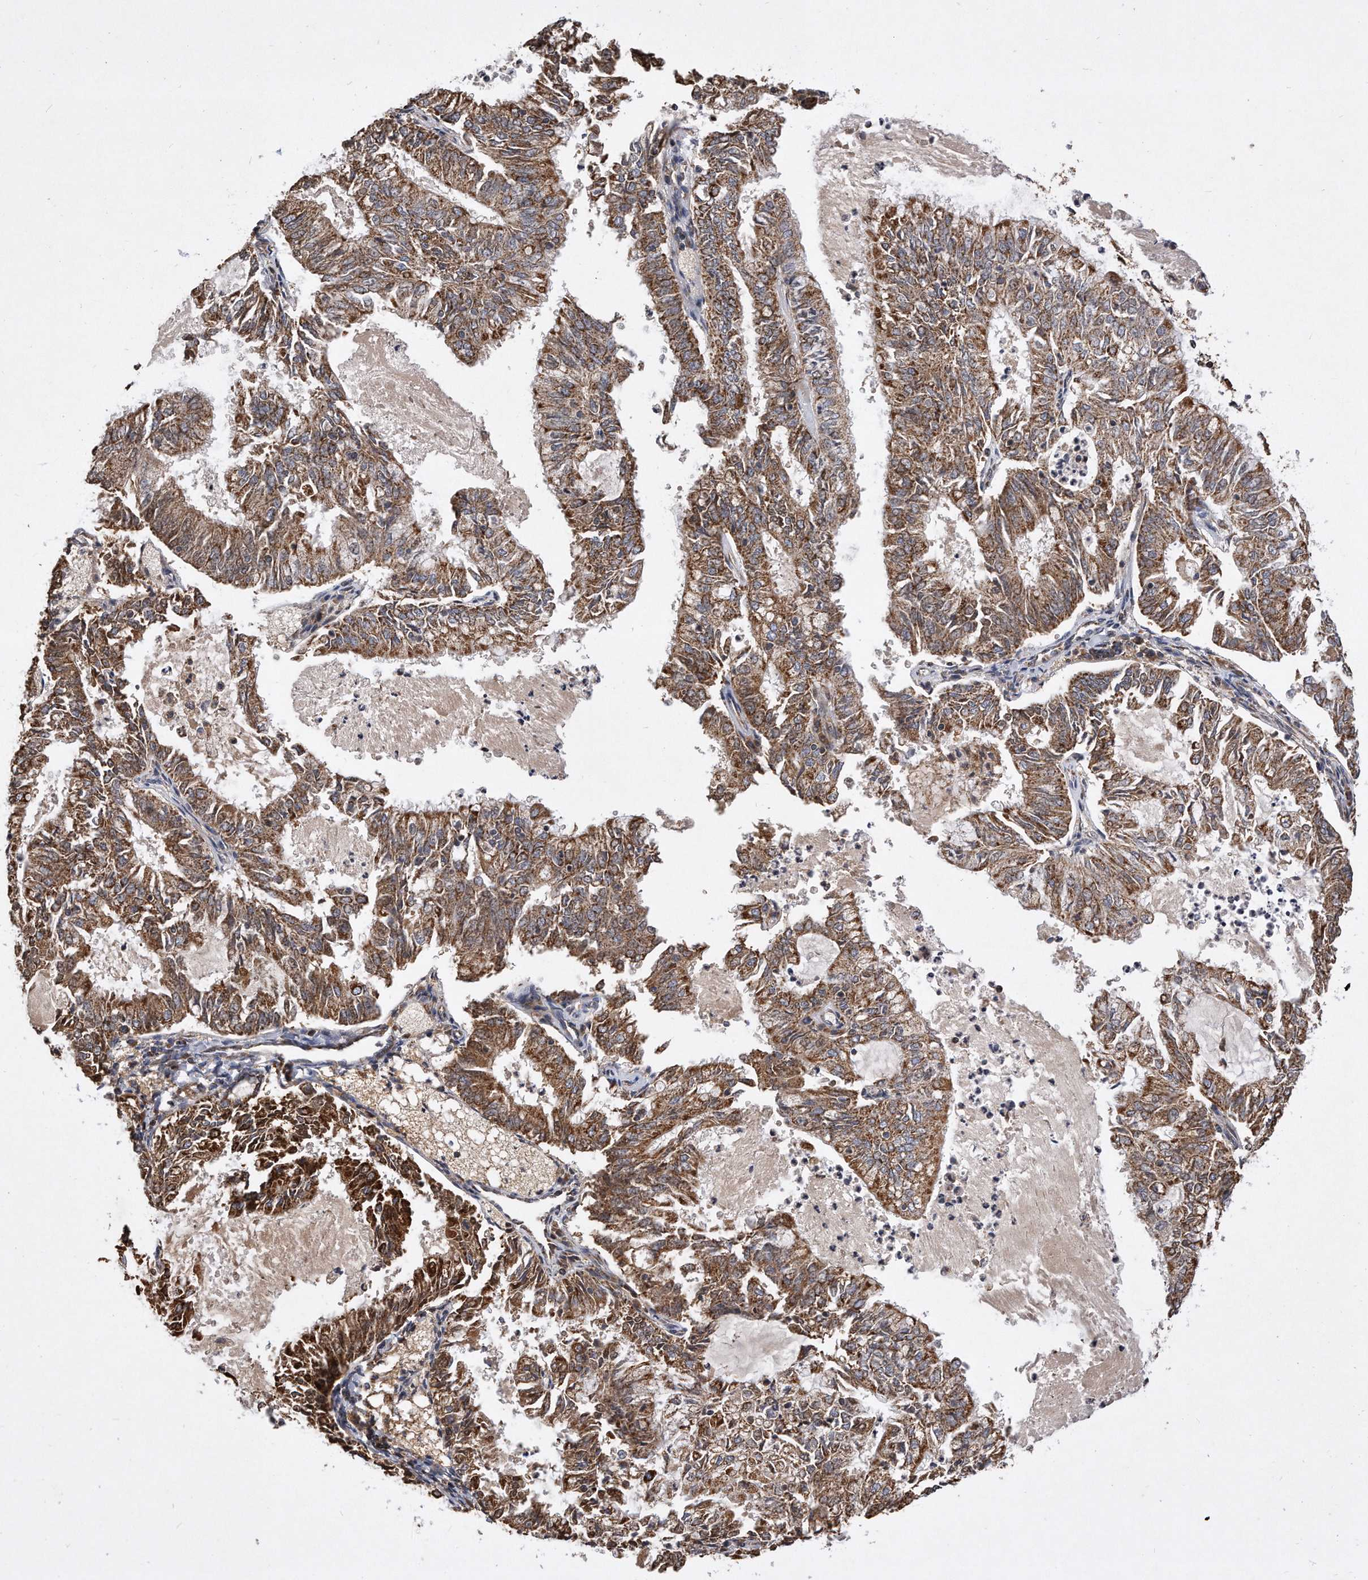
{"staining": {"intensity": "moderate", "quantity": ">75%", "location": "cytoplasmic/membranous"}, "tissue": "endometrial cancer", "cell_type": "Tumor cells", "image_type": "cancer", "snomed": [{"axis": "morphology", "description": "Adenocarcinoma, NOS"}, {"axis": "topography", "description": "Endometrium"}], "caption": "Protein analysis of endometrial cancer (adenocarcinoma) tissue shows moderate cytoplasmic/membranous staining in approximately >75% of tumor cells.", "gene": "PPP5C", "patient": {"sex": "female", "age": 57}}